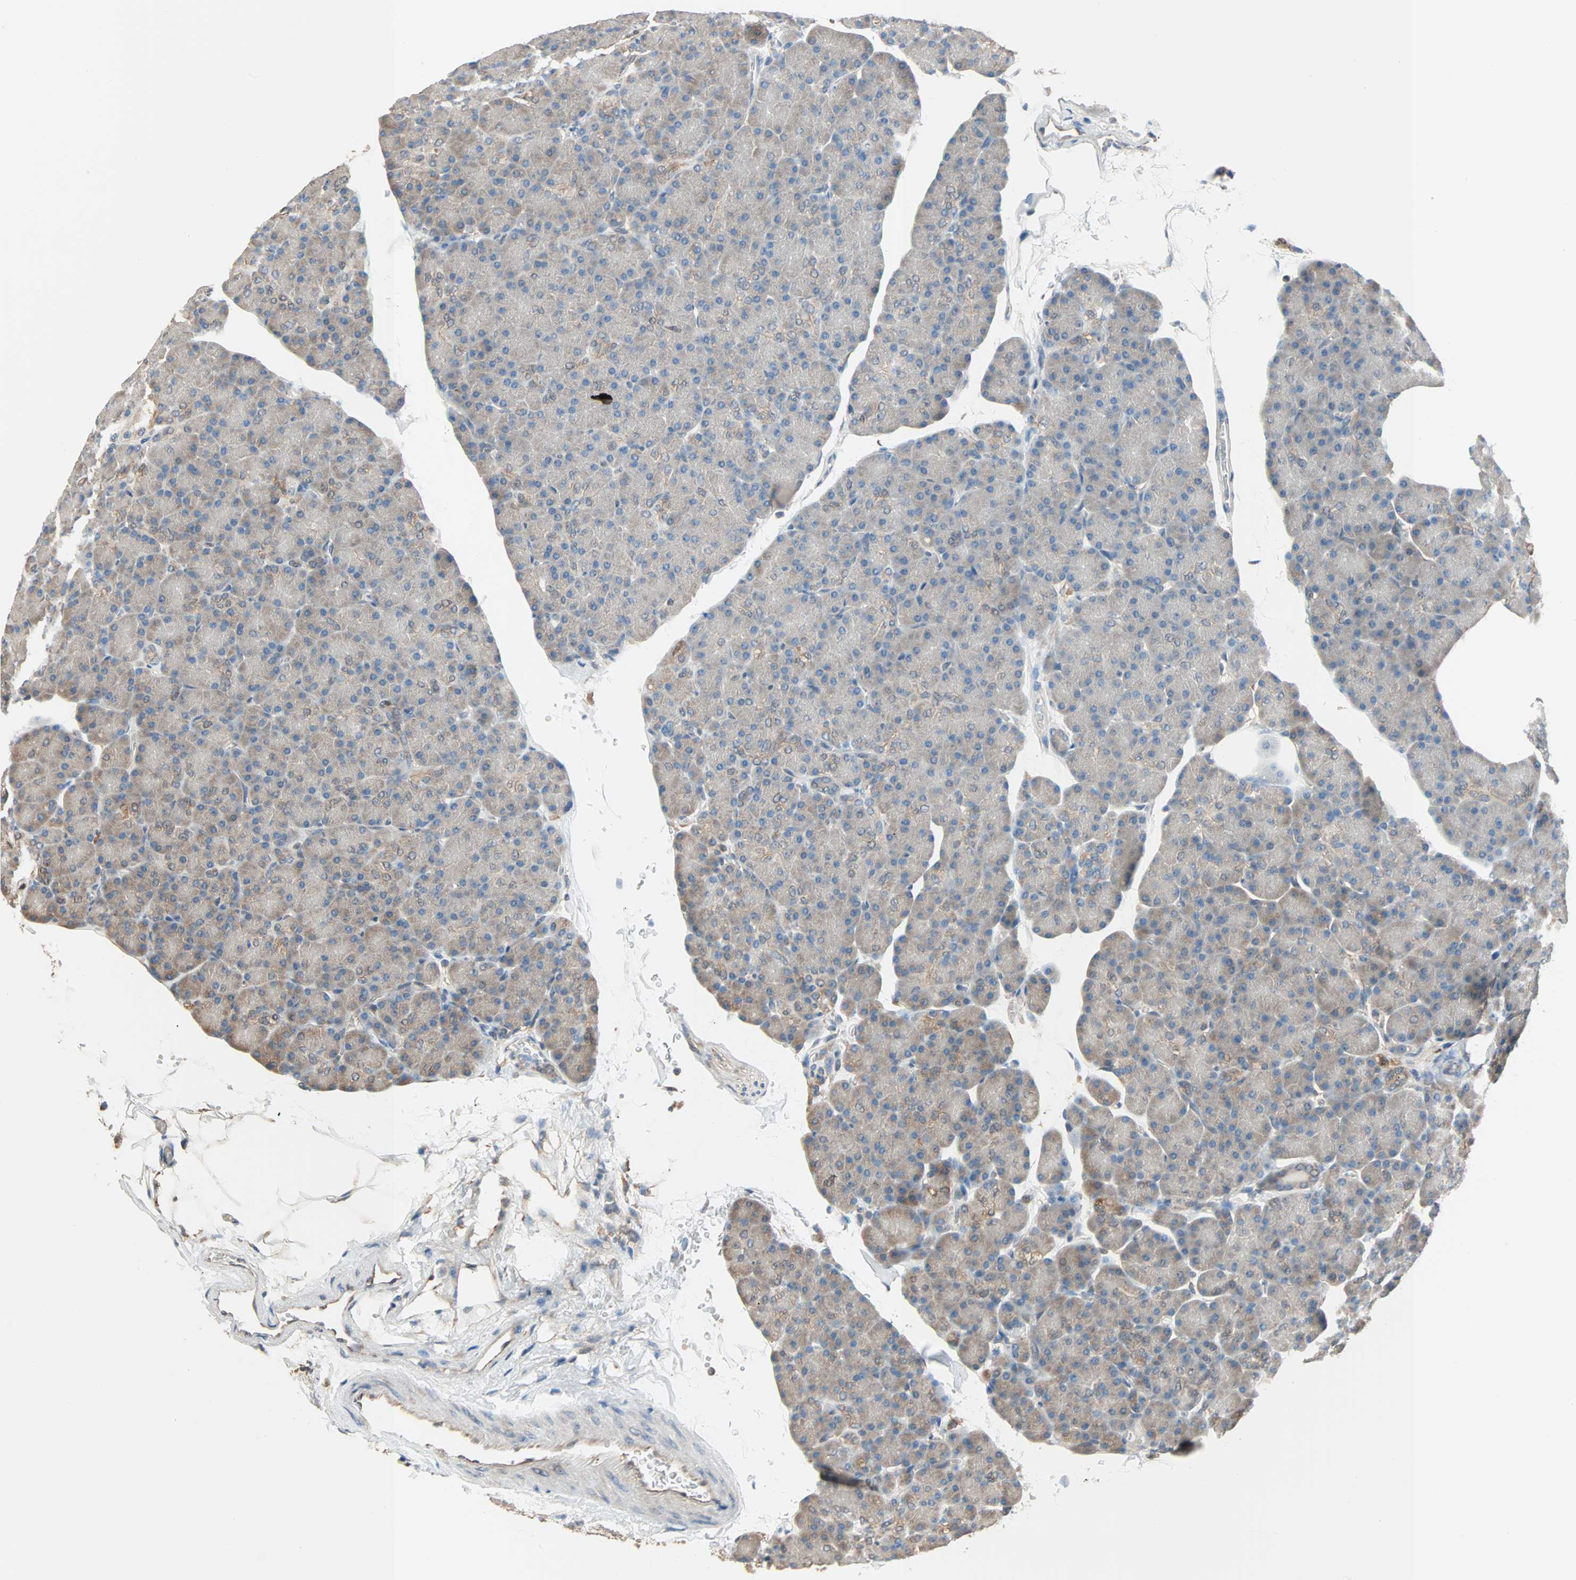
{"staining": {"intensity": "weak", "quantity": ">75%", "location": "cytoplasmic/membranous"}, "tissue": "pancreas", "cell_type": "Exocrine glandular cells", "image_type": "normal", "snomed": [{"axis": "morphology", "description": "Normal tissue, NOS"}, {"axis": "topography", "description": "Pancreas"}], "caption": "A brown stain labels weak cytoplasmic/membranous positivity of a protein in exocrine glandular cells of normal human pancreas. (IHC, brightfield microscopy, high magnification).", "gene": "PRDX1", "patient": {"sex": "female", "age": 43}}